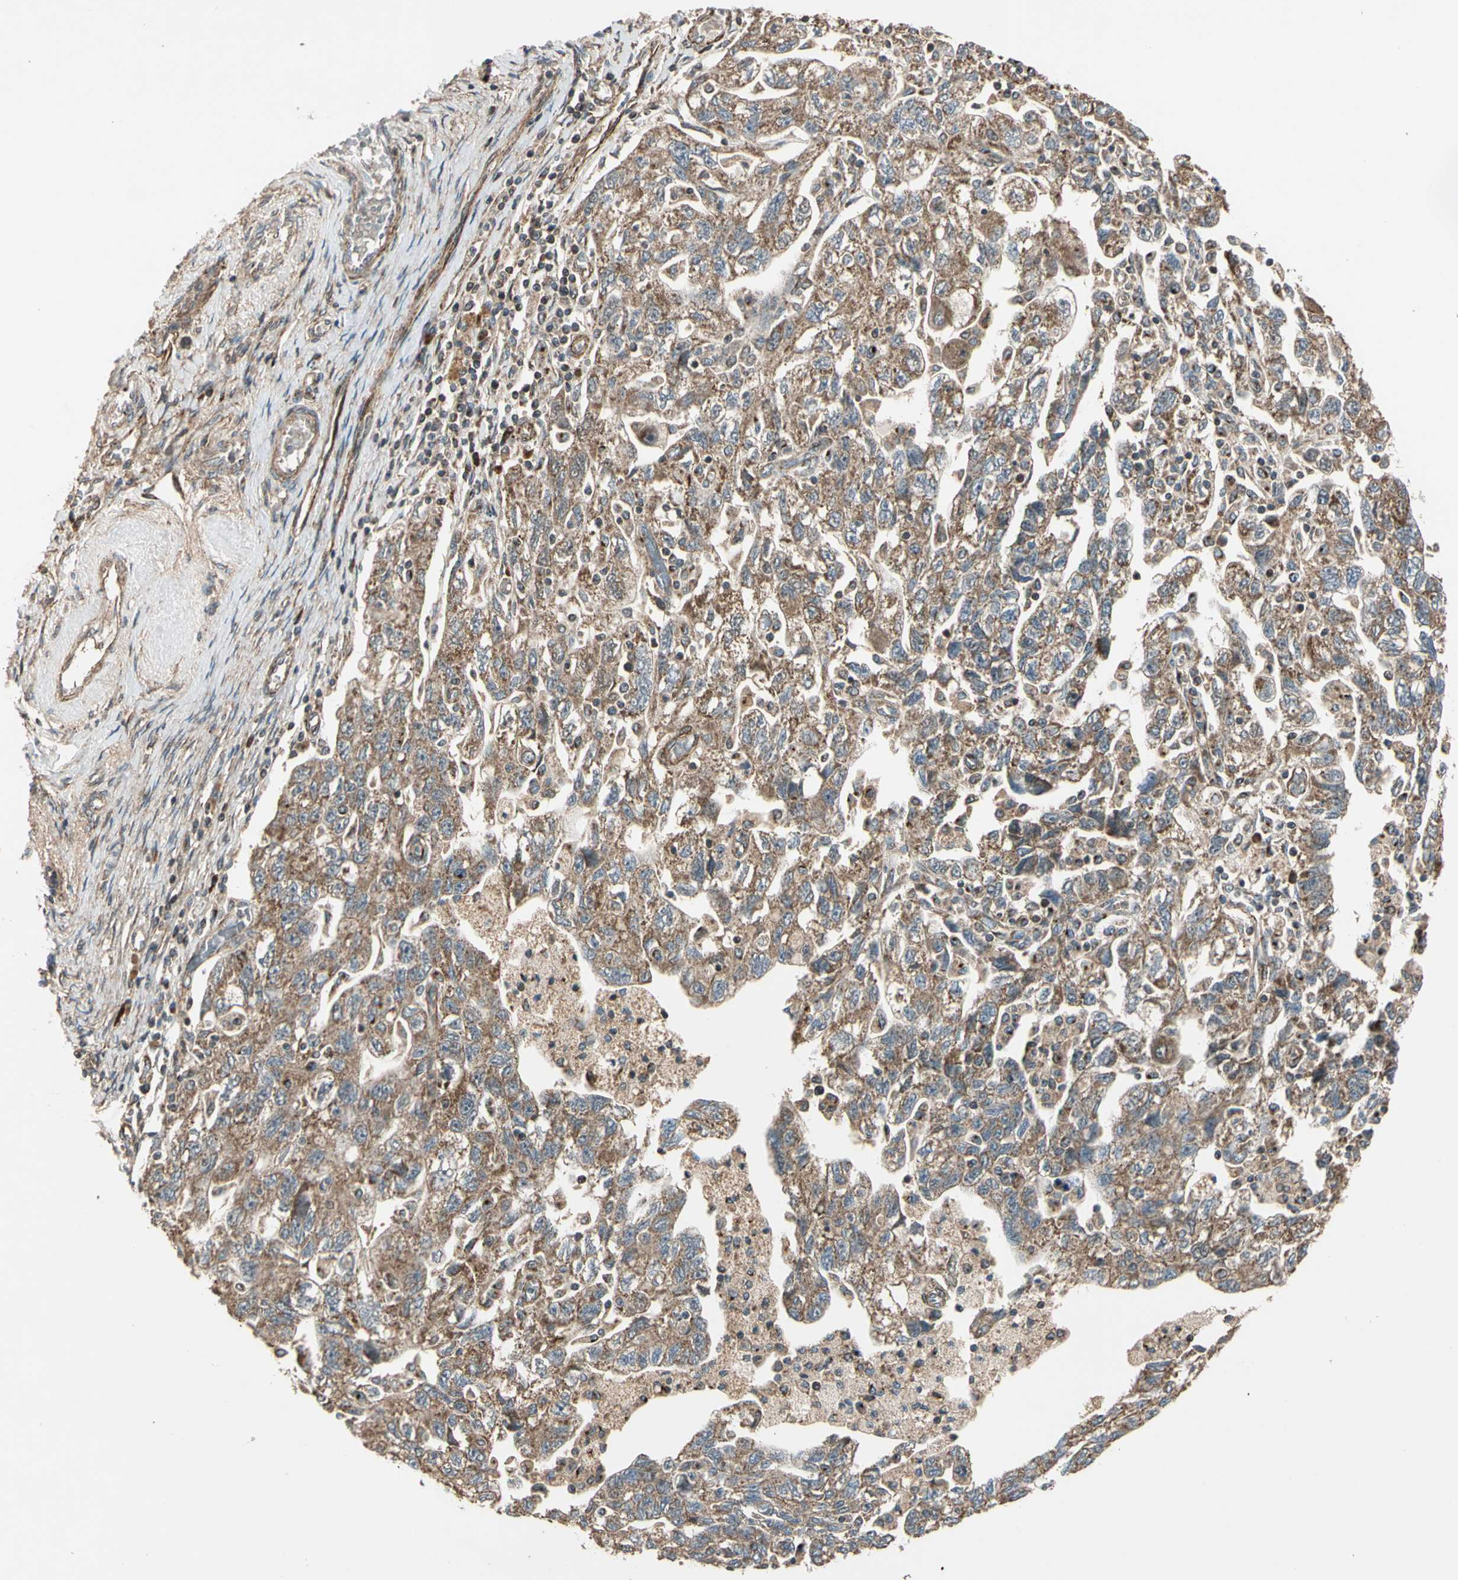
{"staining": {"intensity": "moderate", "quantity": ">75%", "location": "cytoplasmic/membranous"}, "tissue": "ovarian cancer", "cell_type": "Tumor cells", "image_type": "cancer", "snomed": [{"axis": "morphology", "description": "Carcinoma, NOS"}, {"axis": "morphology", "description": "Cystadenocarcinoma, serous, NOS"}, {"axis": "topography", "description": "Ovary"}], "caption": "Serous cystadenocarcinoma (ovarian) stained with immunohistochemistry (IHC) demonstrates moderate cytoplasmic/membranous staining in about >75% of tumor cells. Using DAB (3,3'-diaminobenzidine) (brown) and hematoxylin (blue) stains, captured at high magnification using brightfield microscopy.", "gene": "GCK", "patient": {"sex": "female", "age": 69}}